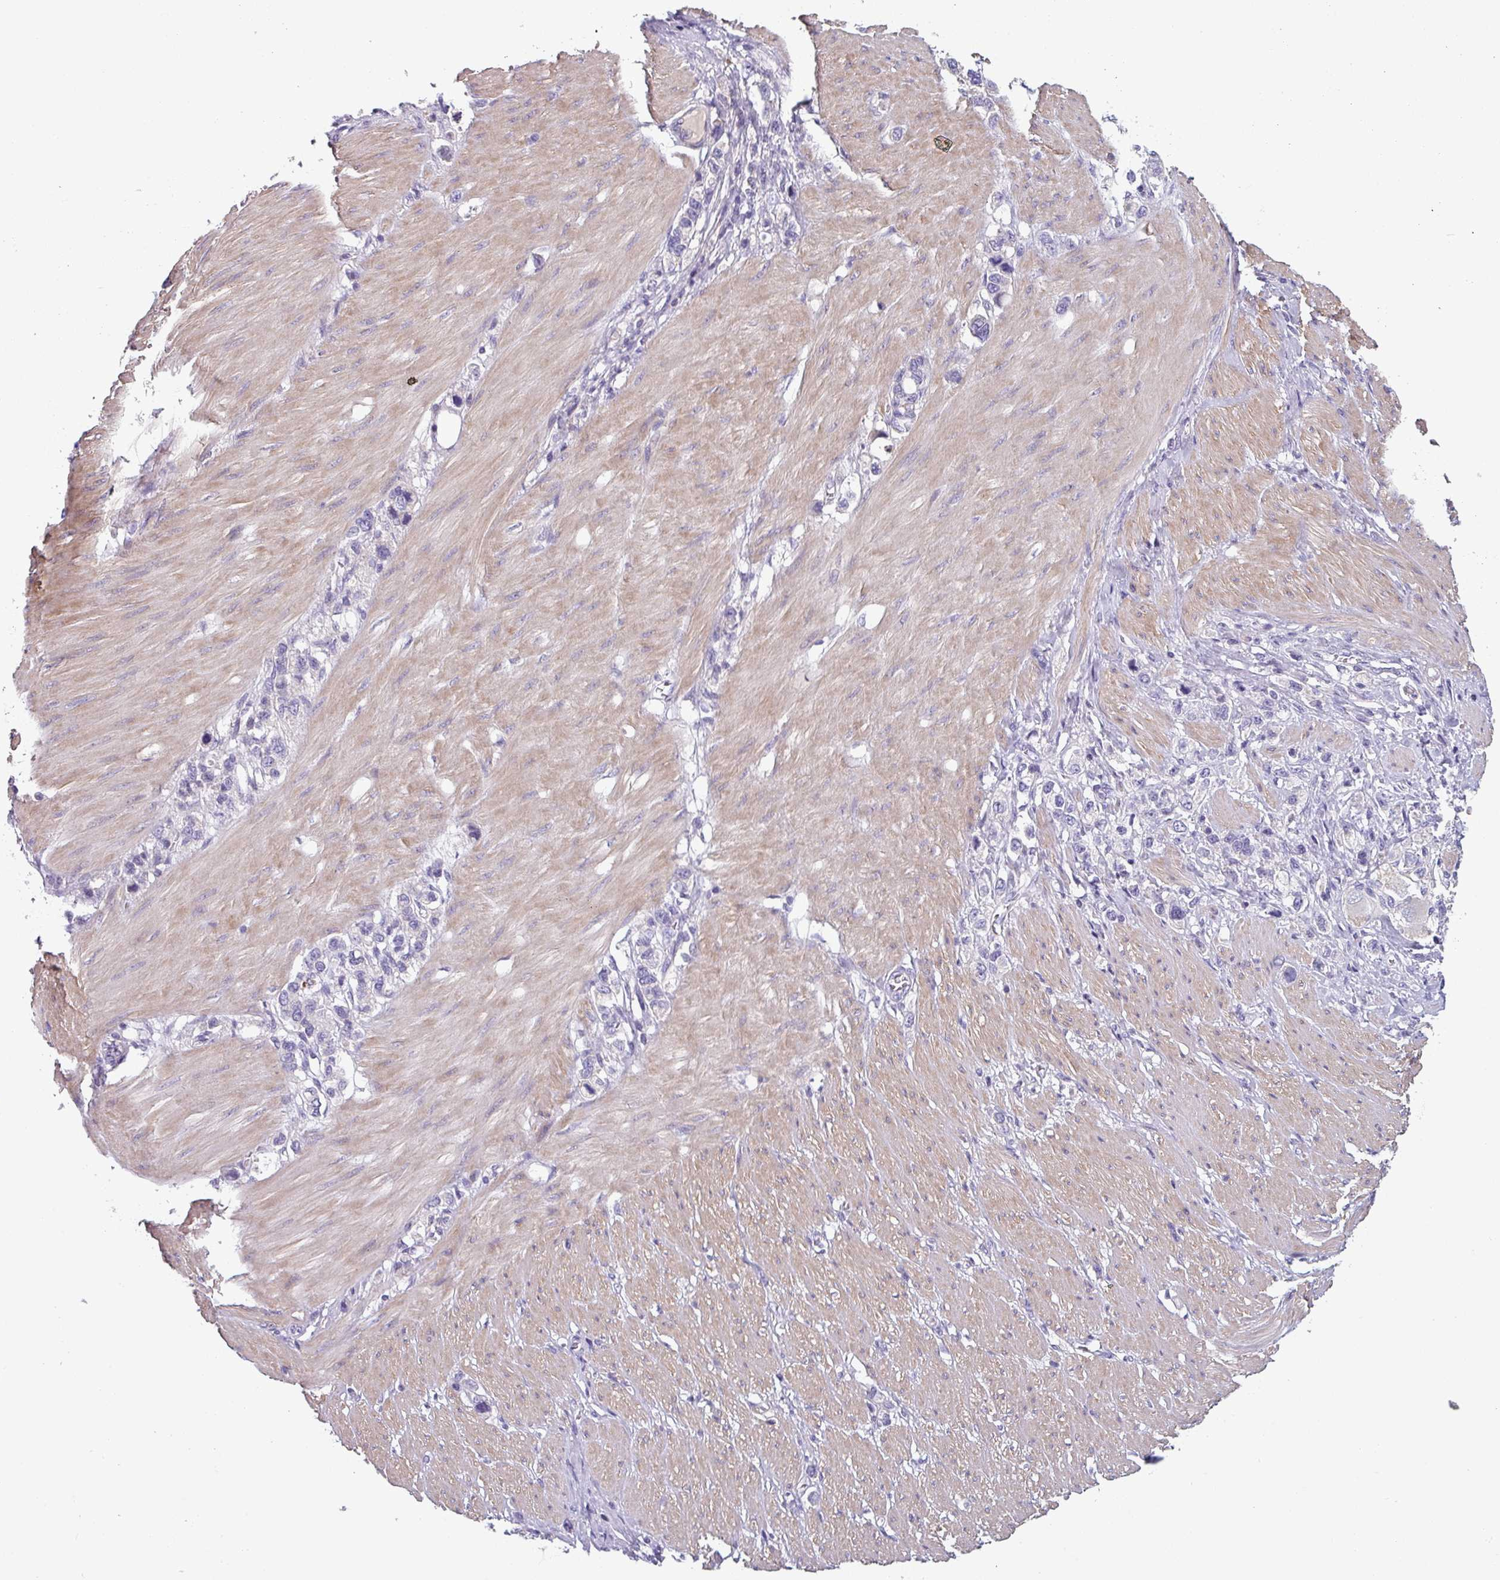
{"staining": {"intensity": "negative", "quantity": "none", "location": "none"}, "tissue": "stomach cancer", "cell_type": "Tumor cells", "image_type": "cancer", "snomed": [{"axis": "morphology", "description": "Normal tissue, NOS"}, {"axis": "morphology", "description": "Adenocarcinoma, NOS"}, {"axis": "topography", "description": "Stomach, upper"}, {"axis": "topography", "description": "Stomach"}], "caption": "DAB immunohistochemical staining of stomach adenocarcinoma displays no significant staining in tumor cells.", "gene": "TMEM132A", "patient": {"sex": "female", "age": 65}}